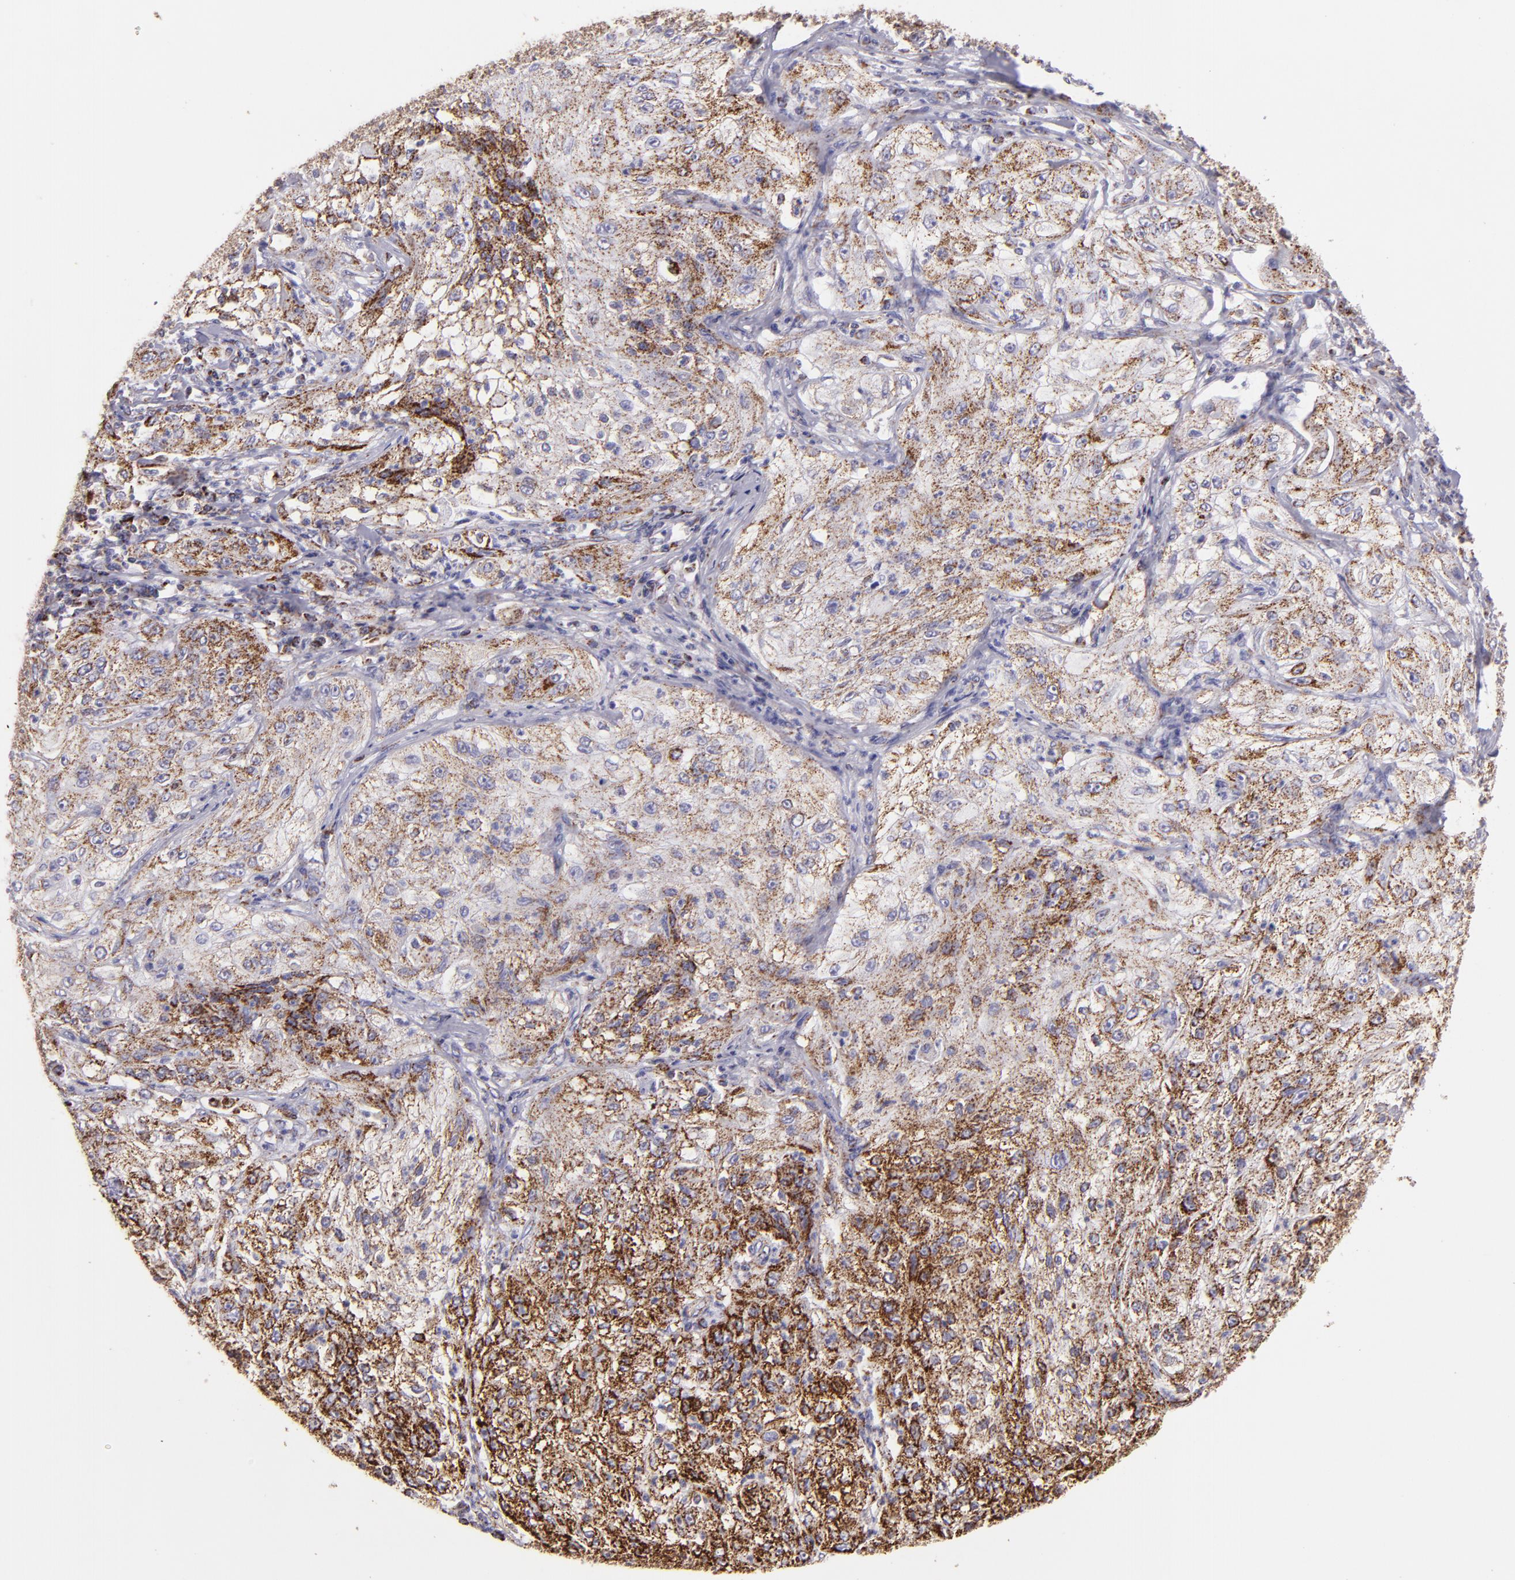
{"staining": {"intensity": "moderate", "quantity": "25%-75%", "location": "cytoplasmic/membranous"}, "tissue": "lung cancer", "cell_type": "Tumor cells", "image_type": "cancer", "snomed": [{"axis": "morphology", "description": "Inflammation, NOS"}, {"axis": "morphology", "description": "Squamous cell carcinoma, NOS"}, {"axis": "topography", "description": "Lymph node"}, {"axis": "topography", "description": "Soft tissue"}, {"axis": "topography", "description": "Lung"}], "caption": "This is an image of immunohistochemistry (IHC) staining of lung cancer, which shows moderate expression in the cytoplasmic/membranous of tumor cells.", "gene": "HSPD1", "patient": {"sex": "male", "age": 66}}